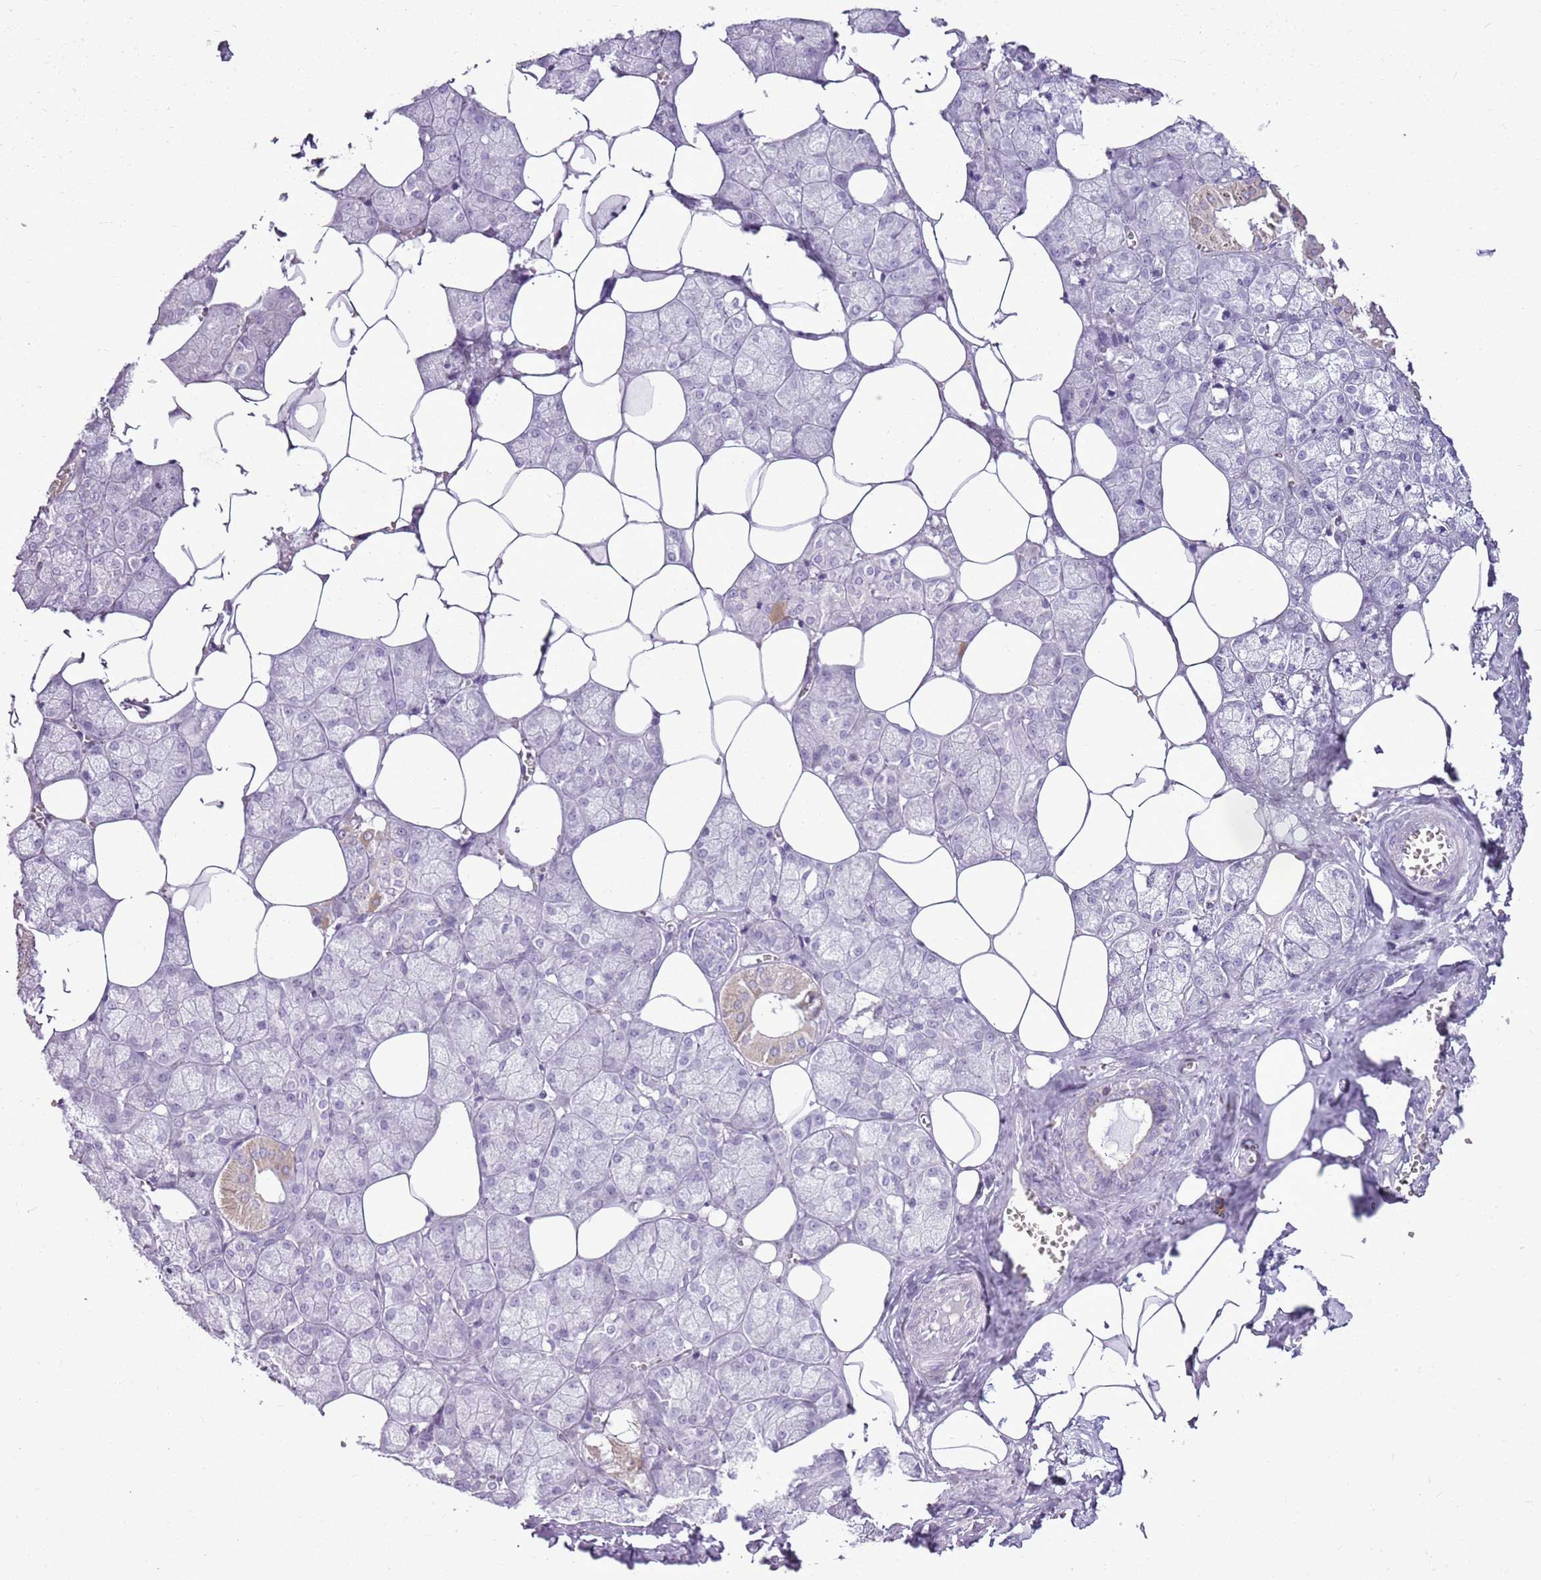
{"staining": {"intensity": "weak", "quantity": "<25%", "location": "cytoplasmic/membranous"}, "tissue": "salivary gland", "cell_type": "Glandular cells", "image_type": "normal", "snomed": [{"axis": "morphology", "description": "Normal tissue, NOS"}, {"axis": "topography", "description": "Salivary gland"}], "caption": "There is no significant positivity in glandular cells of salivary gland. Nuclei are stained in blue.", "gene": "RPL3L", "patient": {"sex": "male", "age": 62}}